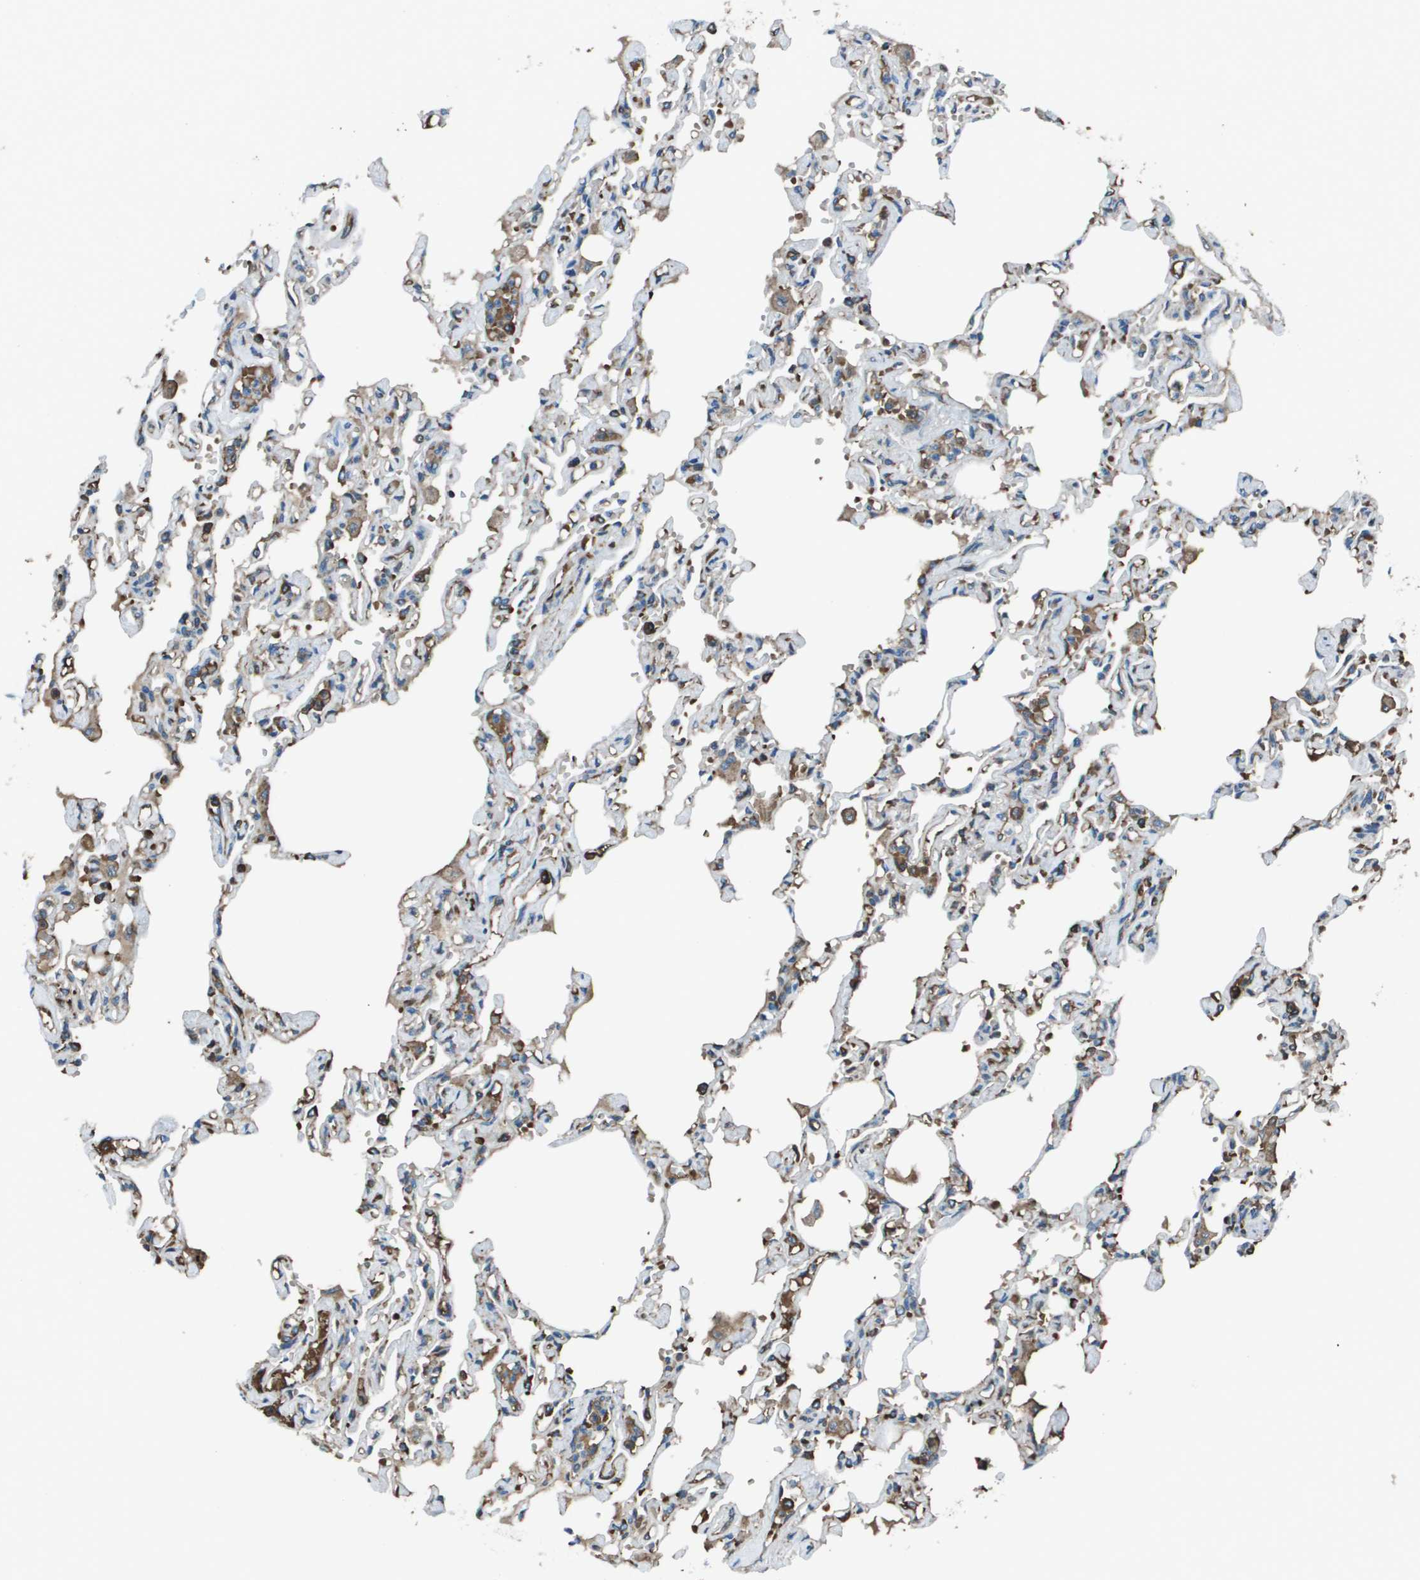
{"staining": {"intensity": "weak", "quantity": "<25%", "location": "cytoplasmic/membranous"}, "tissue": "lung", "cell_type": "Alveolar cells", "image_type": "normal", "snomed": [{"axis": "morphology", "description": "Normal tissue, NOS"}, {"axis": "topography", "description": "Lung"}], "caption": "Immunohistochemistry (IHC) of normal human lung shows no expression in alveolar cells.", "gene": "UTS2", "patient": {"sex": "male", "age": 21}}